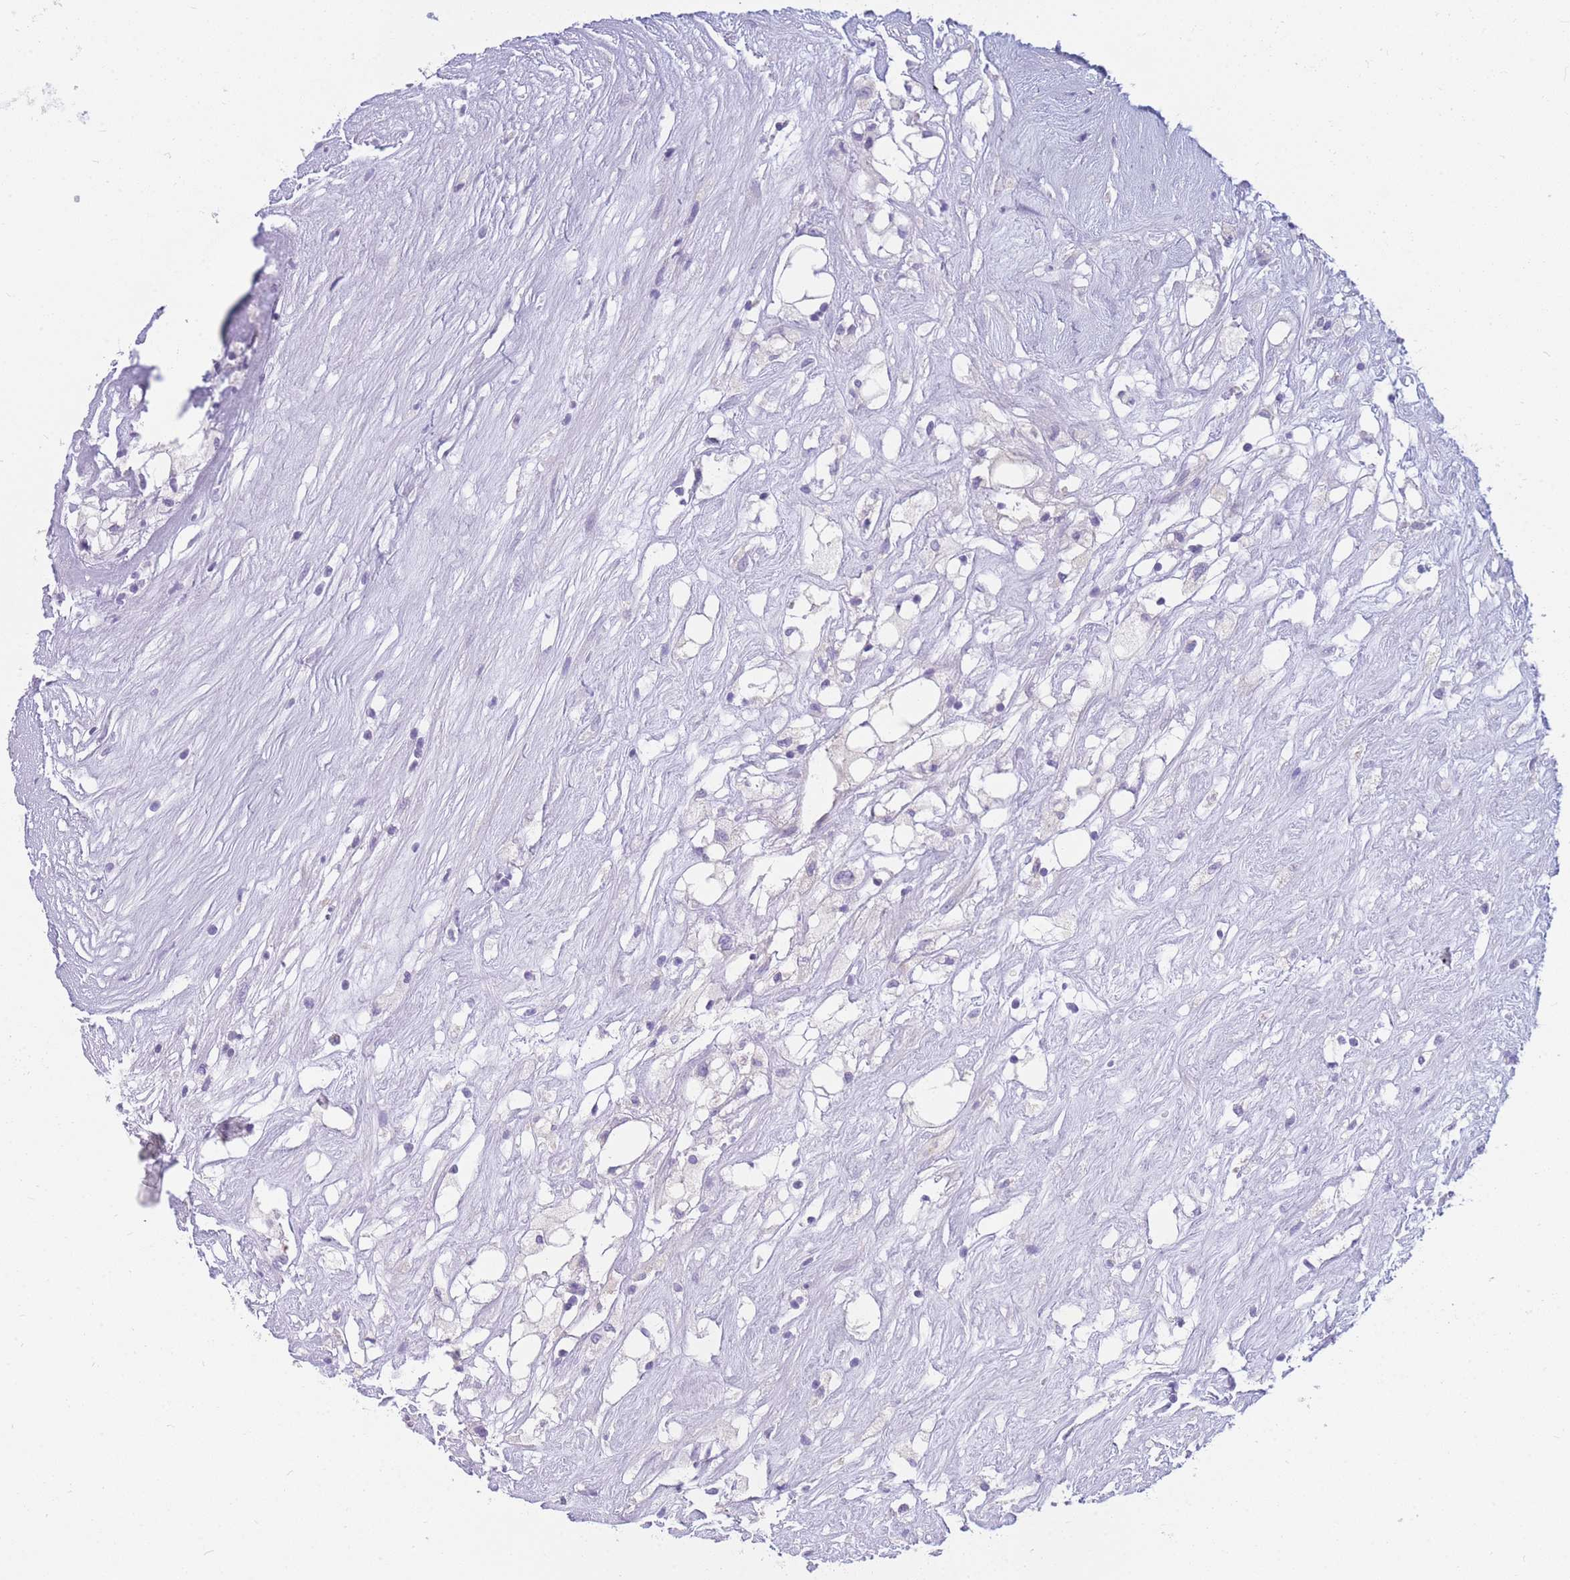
{"staining": {"intensity": "negative", "quantity": "none", "location": "none"}, "tissue": "renal cancer", "cell_type": "Tumor cells", "image_type": "cancer", "snomed": [{"axis": "morphology", "description": "Adenocarcinoma, NOS"}, {"axis": "topography", "description": "Kidney"}], "caption": "An immunohistochemistry image of renal adenocarcinoma is shown. There is no staining in tumor cells of renal adenocarcinoma. (DAB (3,3'-diaminobenzidine) immunohistochemistry, high magnification).", "gene": "DHRS11", "patient": {"sex": "male", "age": 59}}